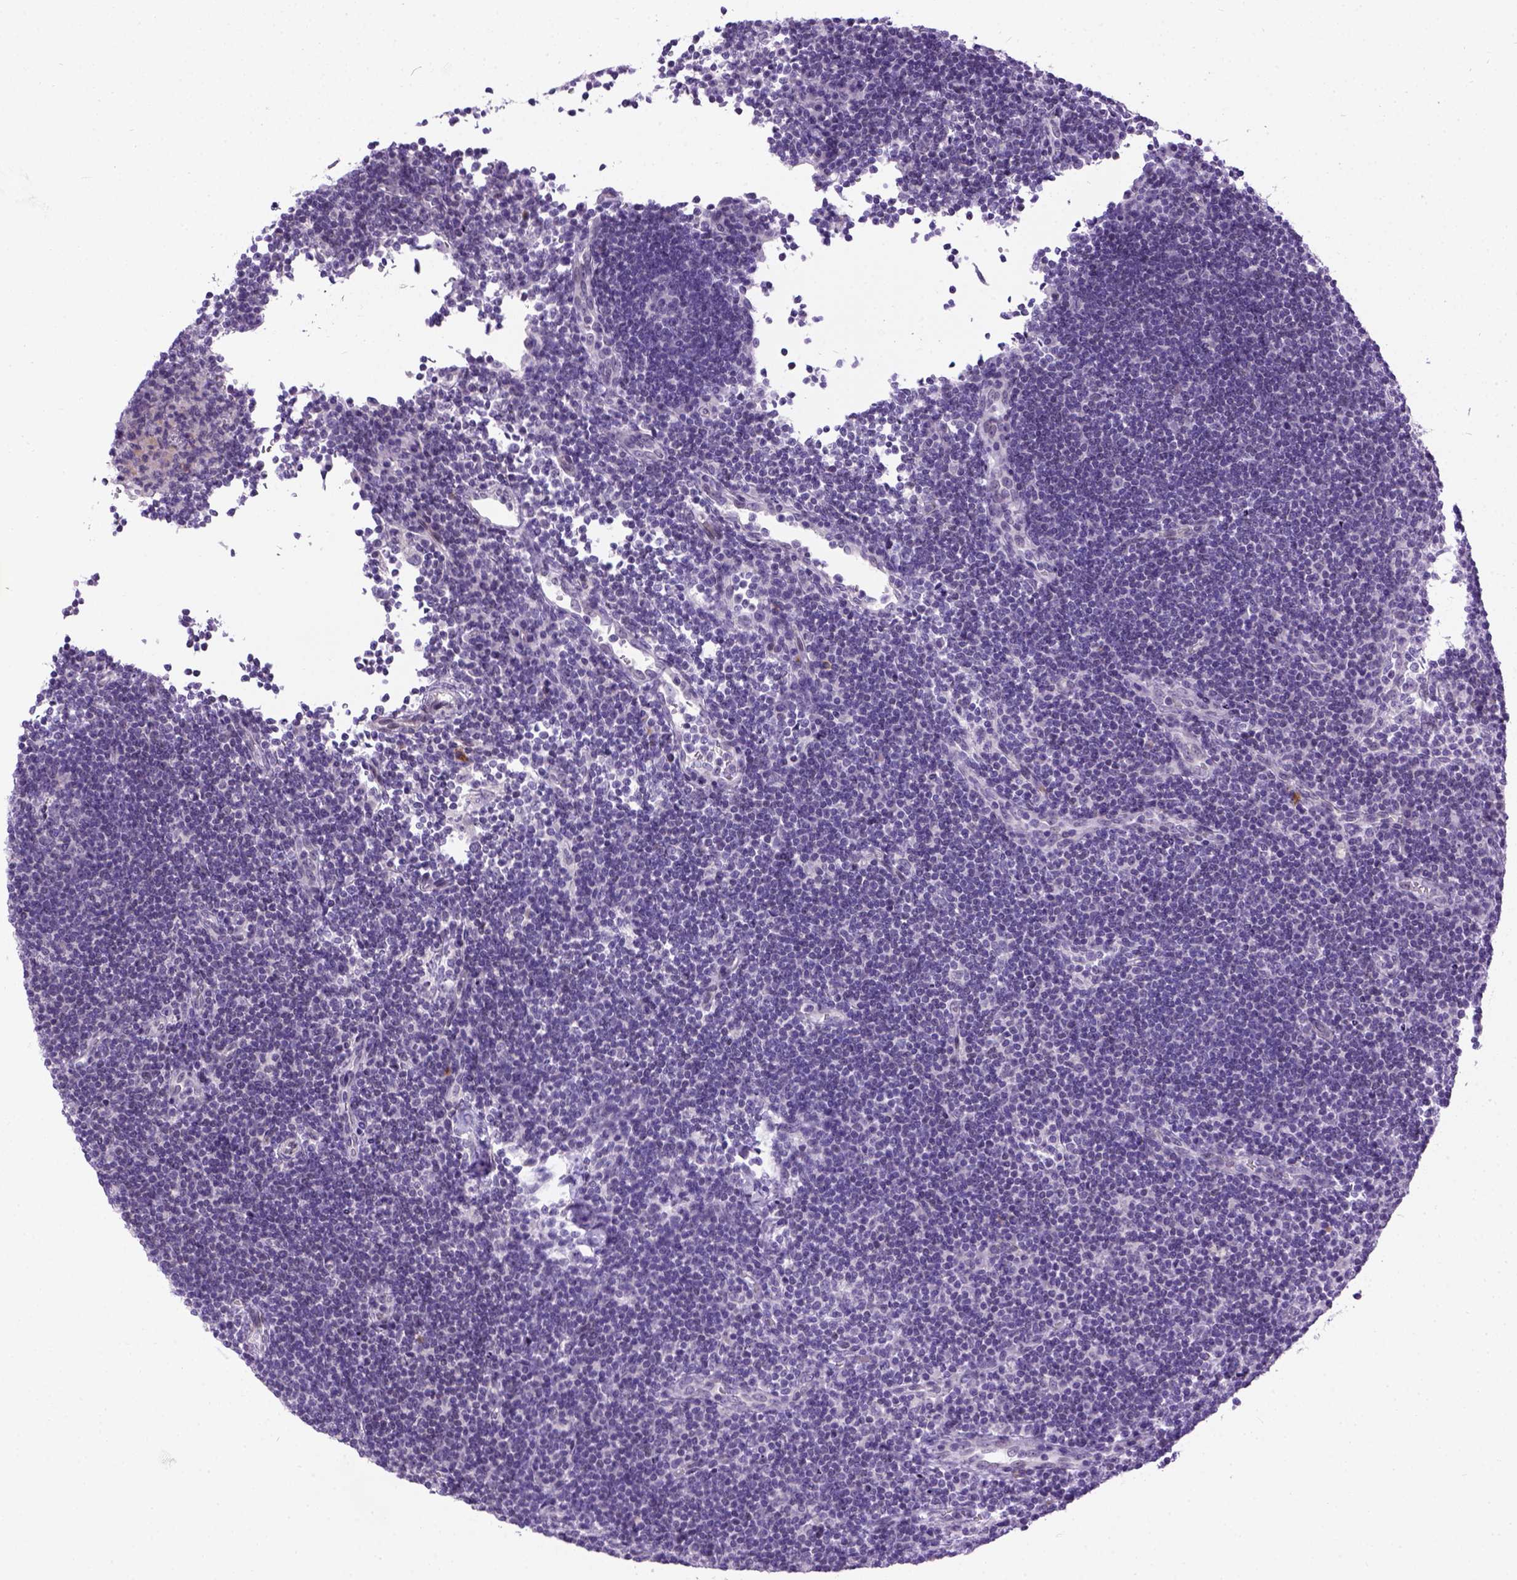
{"staining": {"intensity": "negative", "quantity": "none", "location": "none"}, "tissue": "lymph node", "cell_type": "Germinal center cells", "image_type": "normal", "snomed": [{"axis": "morphology", "description": "Normal tissue, NOS"}, {"axis": "topography", "description": "Lymph node"}], "caption": "IHC histopathology image of normal lymph node: lymph node stained with DAB (3,3'-diaminobenzidine) exhibits no significant protein expression in germinal center cells.", "gene": "FAM184B", "patient": {"sex": "male", "age": 67}}